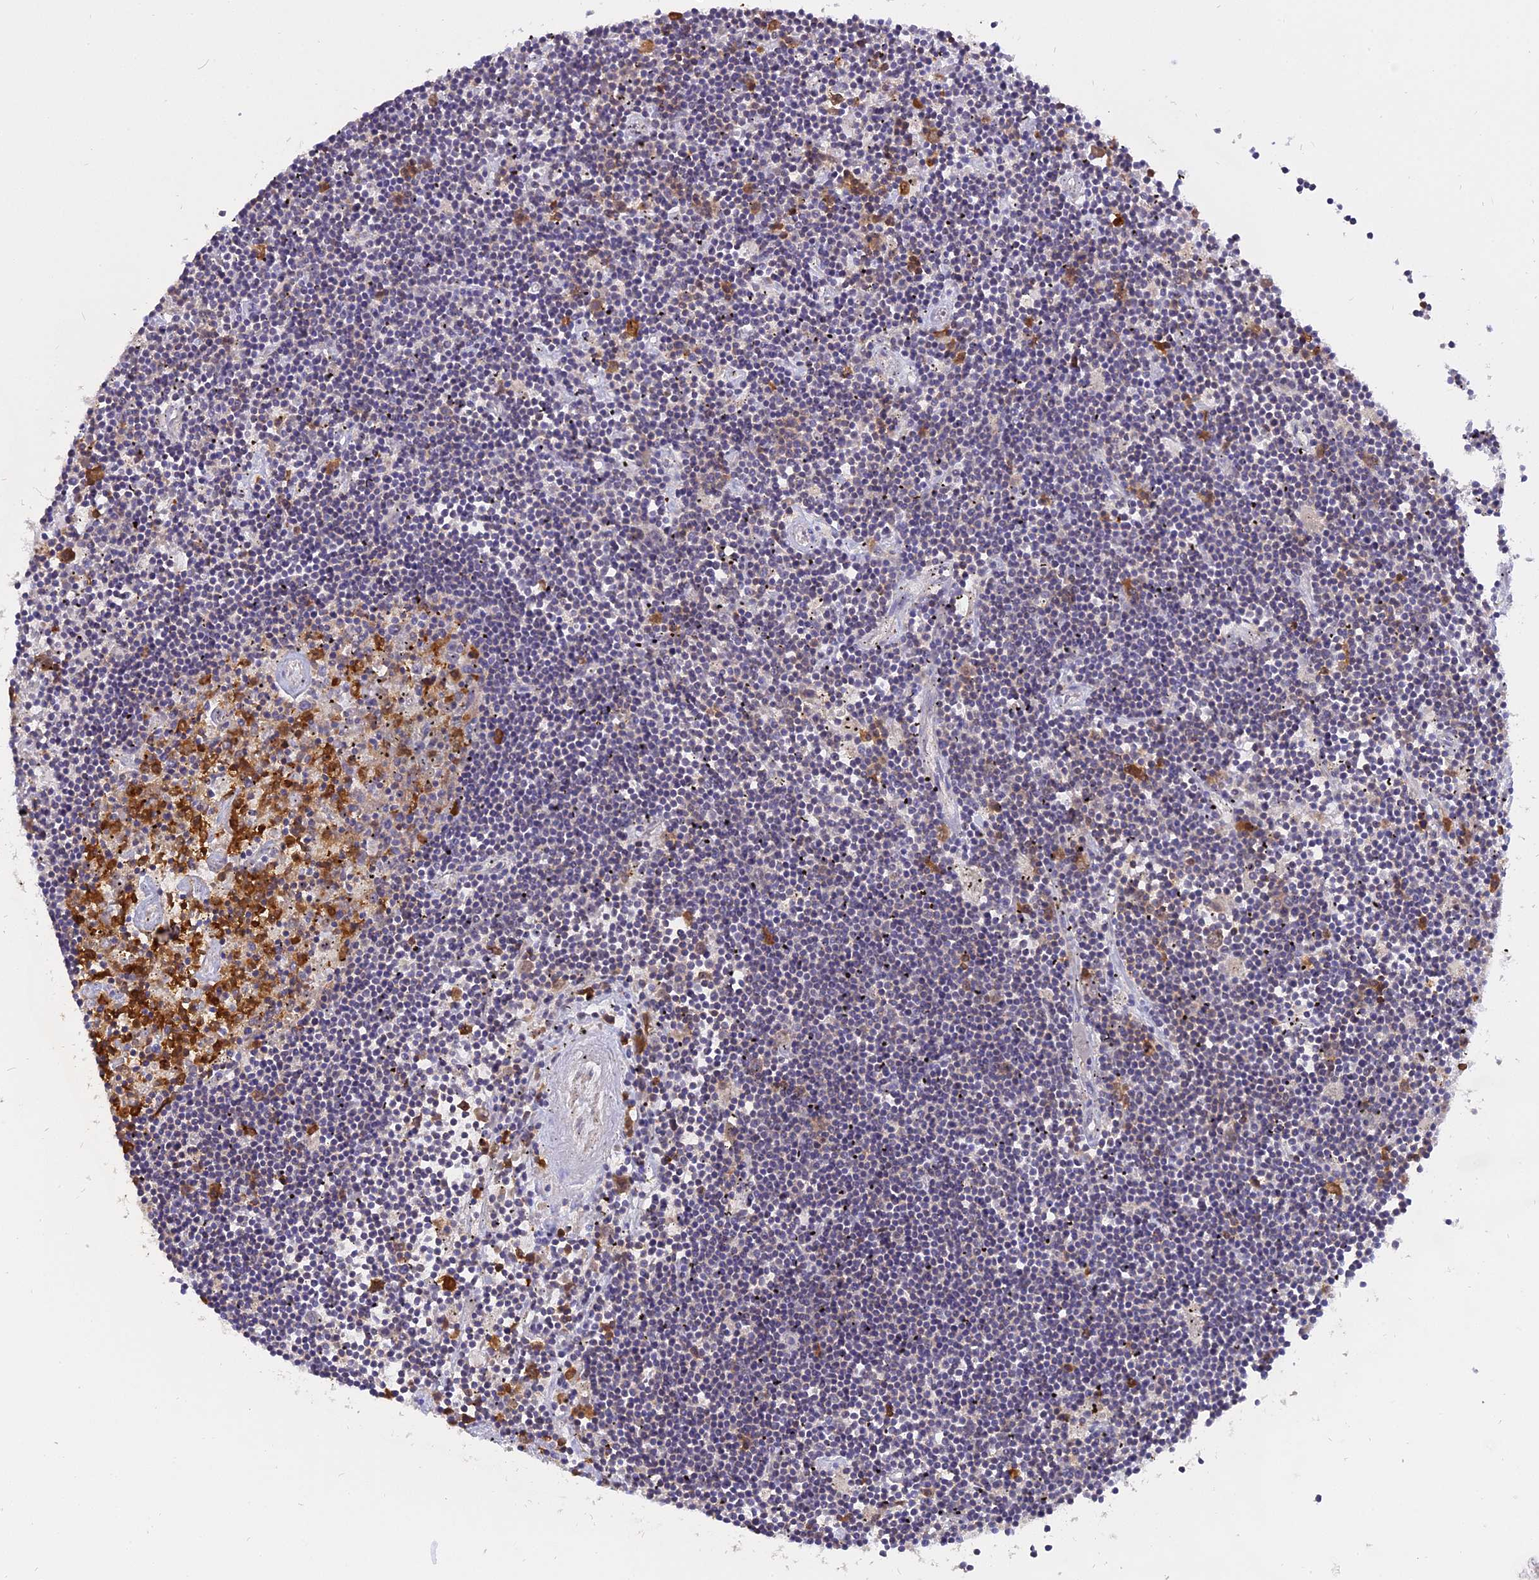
{"staining": {"intensity": "negative", "quantity": "none", "location": "none"}, "tissue": "lymphoma", "cell_type": "Tumor cells", "image_type": "cancer", "snomed": [{"axis": "morphology", "description": "Malignant lymphoma, non-Hodgkin's type, Low grade"}, {"axis": "topography", "description": "Spleen"}], "caption": "This photomicrograph is of malignant lymphoma, non-Hodgkin's type (low-grade) stained with immunohistochemistry to label a protein in brown with the nuclei are counter-stained blue. There is no positivity in tumor cells.", "gene": "CENPV", "patient": {"sex": "male", "age": 76}}